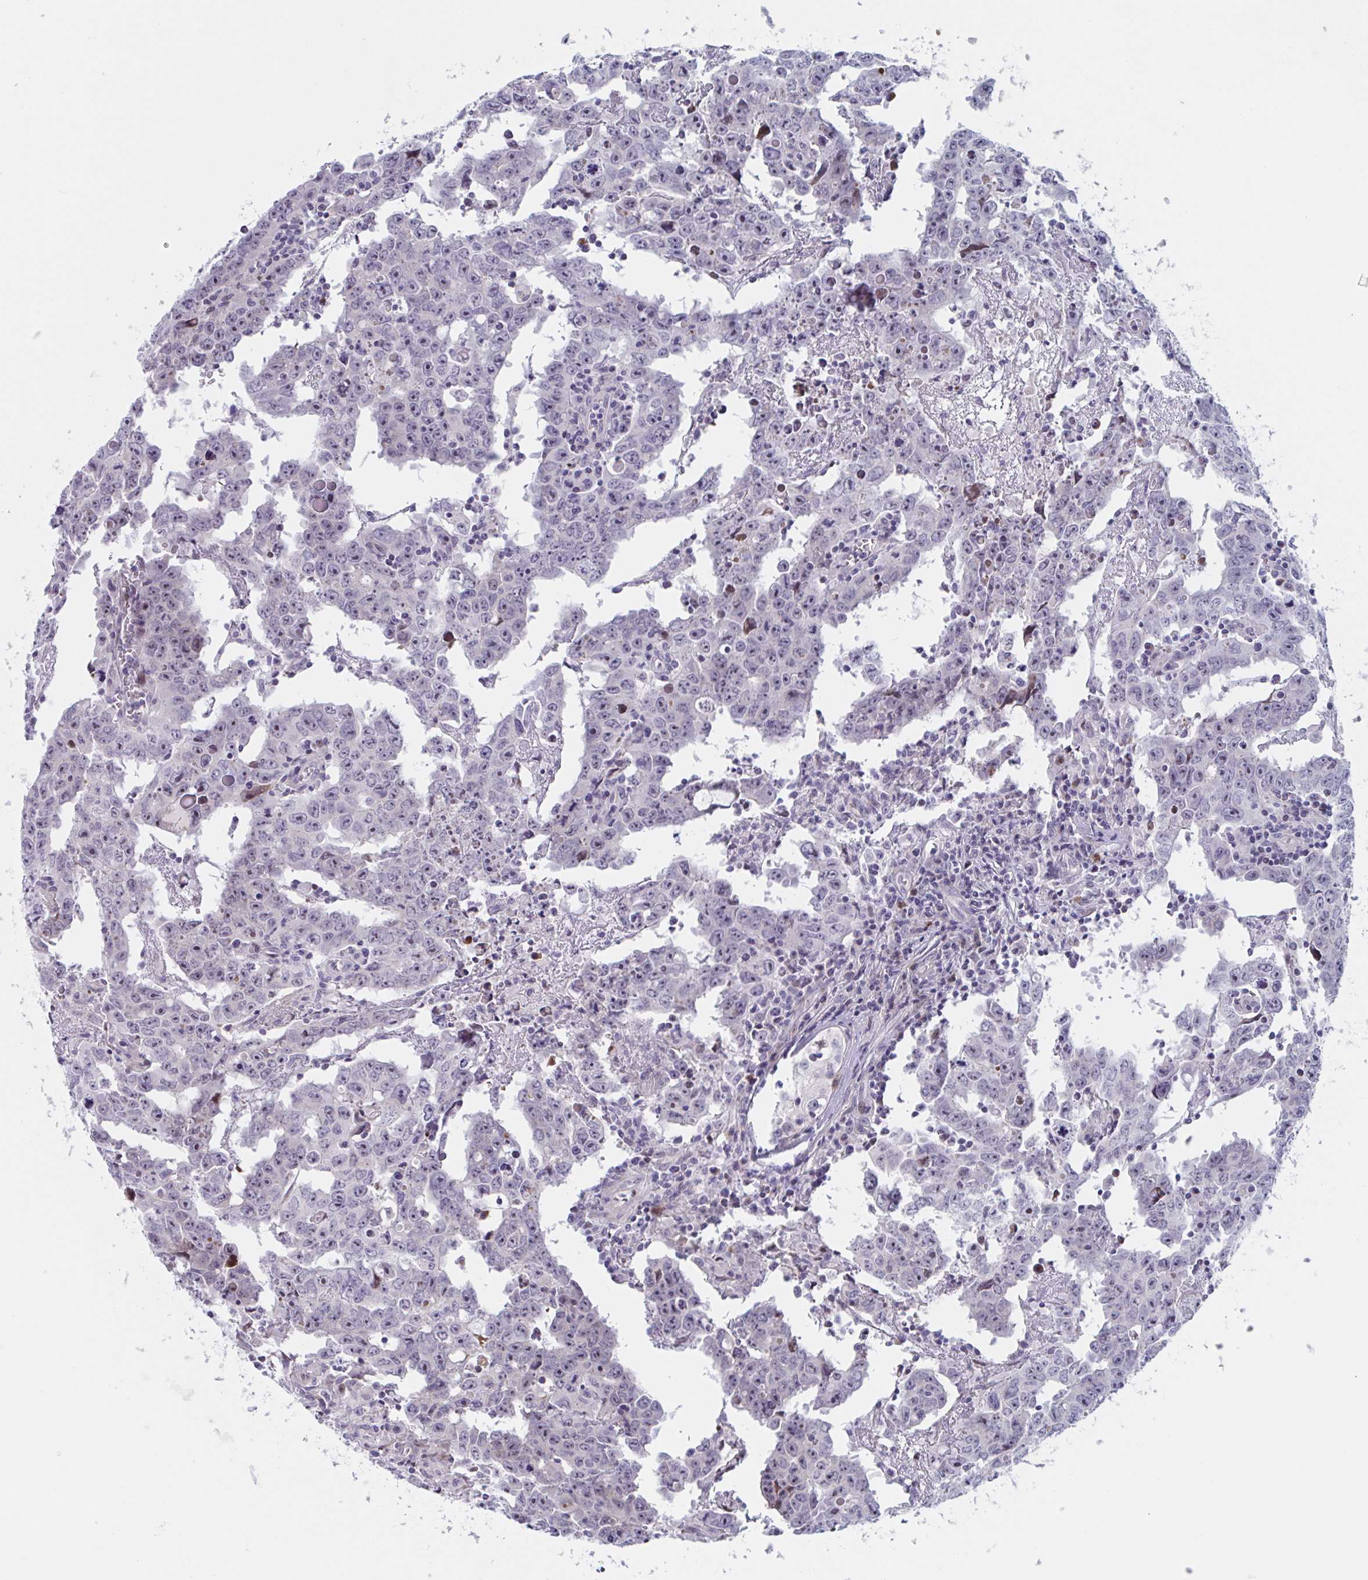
{"staining": {"intensity": "negative", "quantity": "none", "location": "none"}, "tissue": "testis cancer", "cell_type": "Tumor cells", "image_type": "cancer", "snomed": [{"axis": "morphology", "description": "Carcinoma, Embryonal, NOS"}, {"axis": "topography", "description": "Testis"}], "caption": "The histopathology image displays no significant expression in tumor cells of testis cancer (embryonal carcinoma). (Stains: DAB immunohistochemistry (IHC) with hematoxylin counter stain, Microscopy: brightfield microscopy at high magnification).", "gene": "DUXA", "patient": {"sex": "male", "age": 22}}